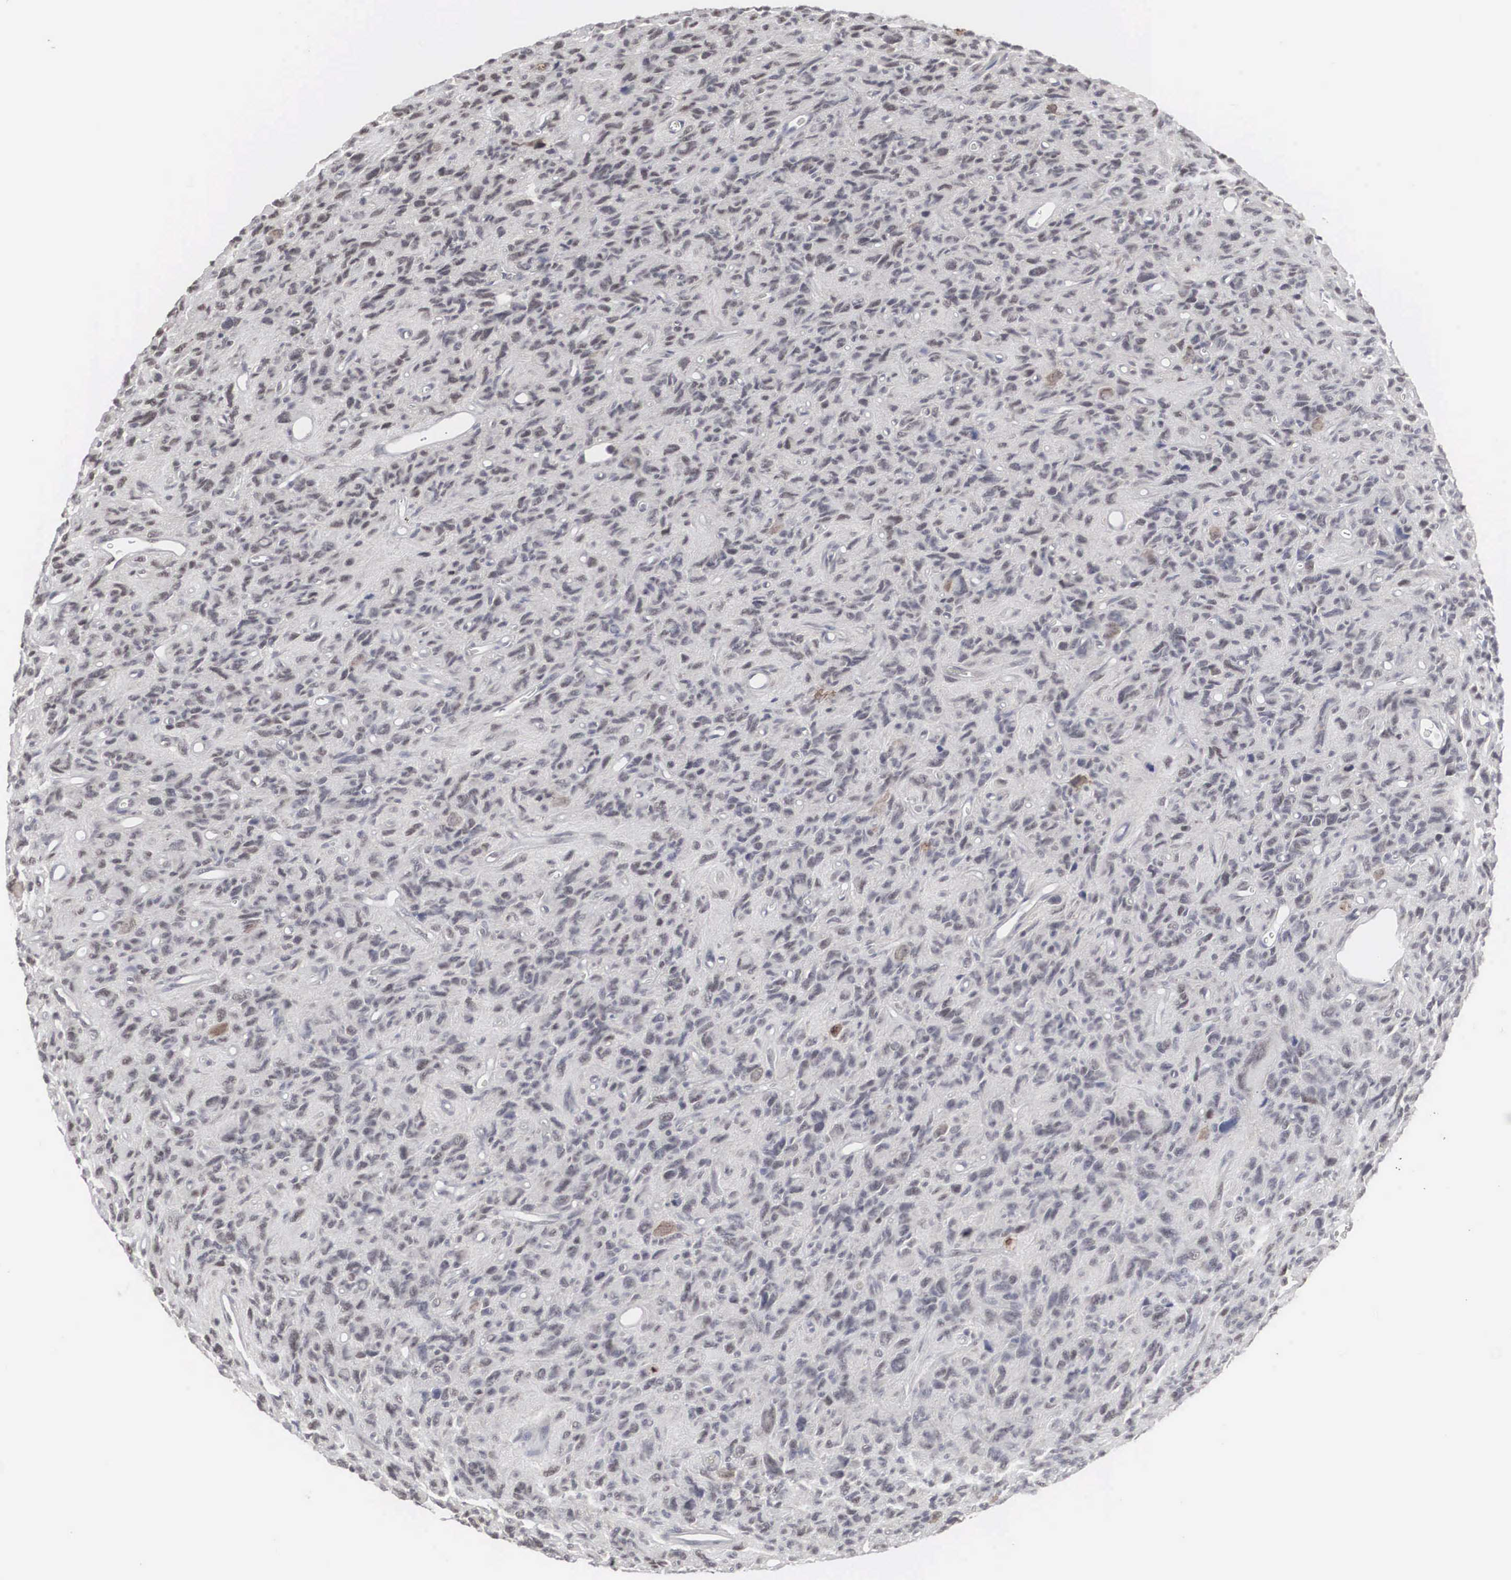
{"staining": {"intensity": "negative", "quantity": "none", "location": "none"}, "tissue": "glioma", "cell_type": "Tumor cells", "image_type": "cancer", "snomed": [{"axis": "morphology", "description": "Glioma, malignant, High grade"}, {"axis": "topography", "description": "Brain"}], "caption": "Protein analysis of glioma demonstrates no significant staining in tumor cells.", "gene": "AUTS2", "patient": {"sex": "female", "age": 60}}